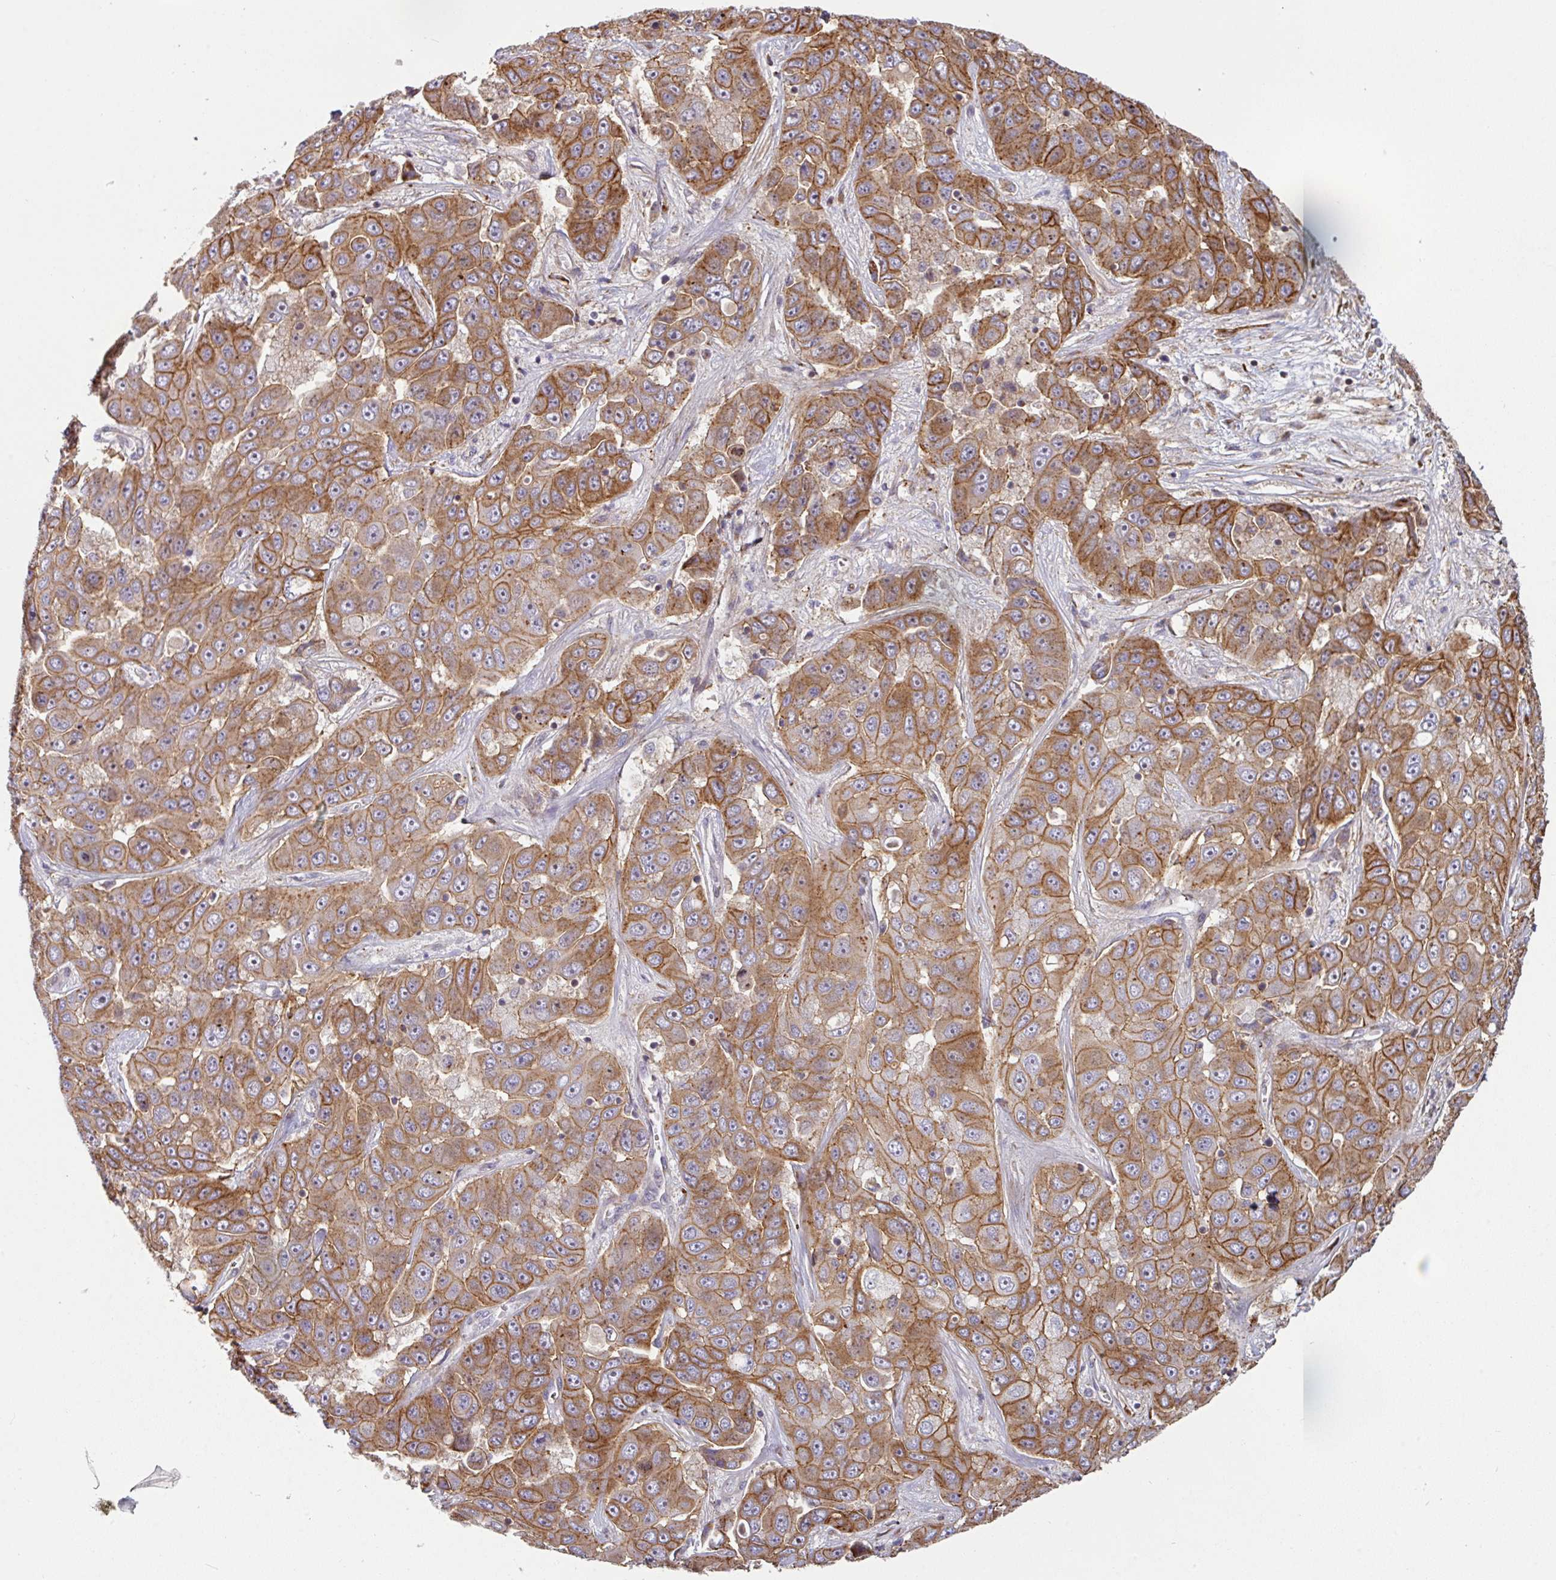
{"staining": {"intensity": "moderate", "quantity": ">75%", "location": "cytoplasmic/membranous"}, "tissue": "liver cancer", "cell_type": "Tumor cells", "image_type": "cancer", "snomed": [{"axis": "morphology", "description": "Cholangiocarcinoma"}, {"axis": "topography", "description": "Liver"}], "caption": "The histopathology image demonstrates staining of liver cancer, revealing moderate cytoplasmic/membranous protein positivity (brown color) within tumor cells. Immunohistochemistry (ihc) stains the protein of interest in brown and the nuclei are stained blue.", "gene": "CASP2", "patient": {"sex": "female", "age": 52}}